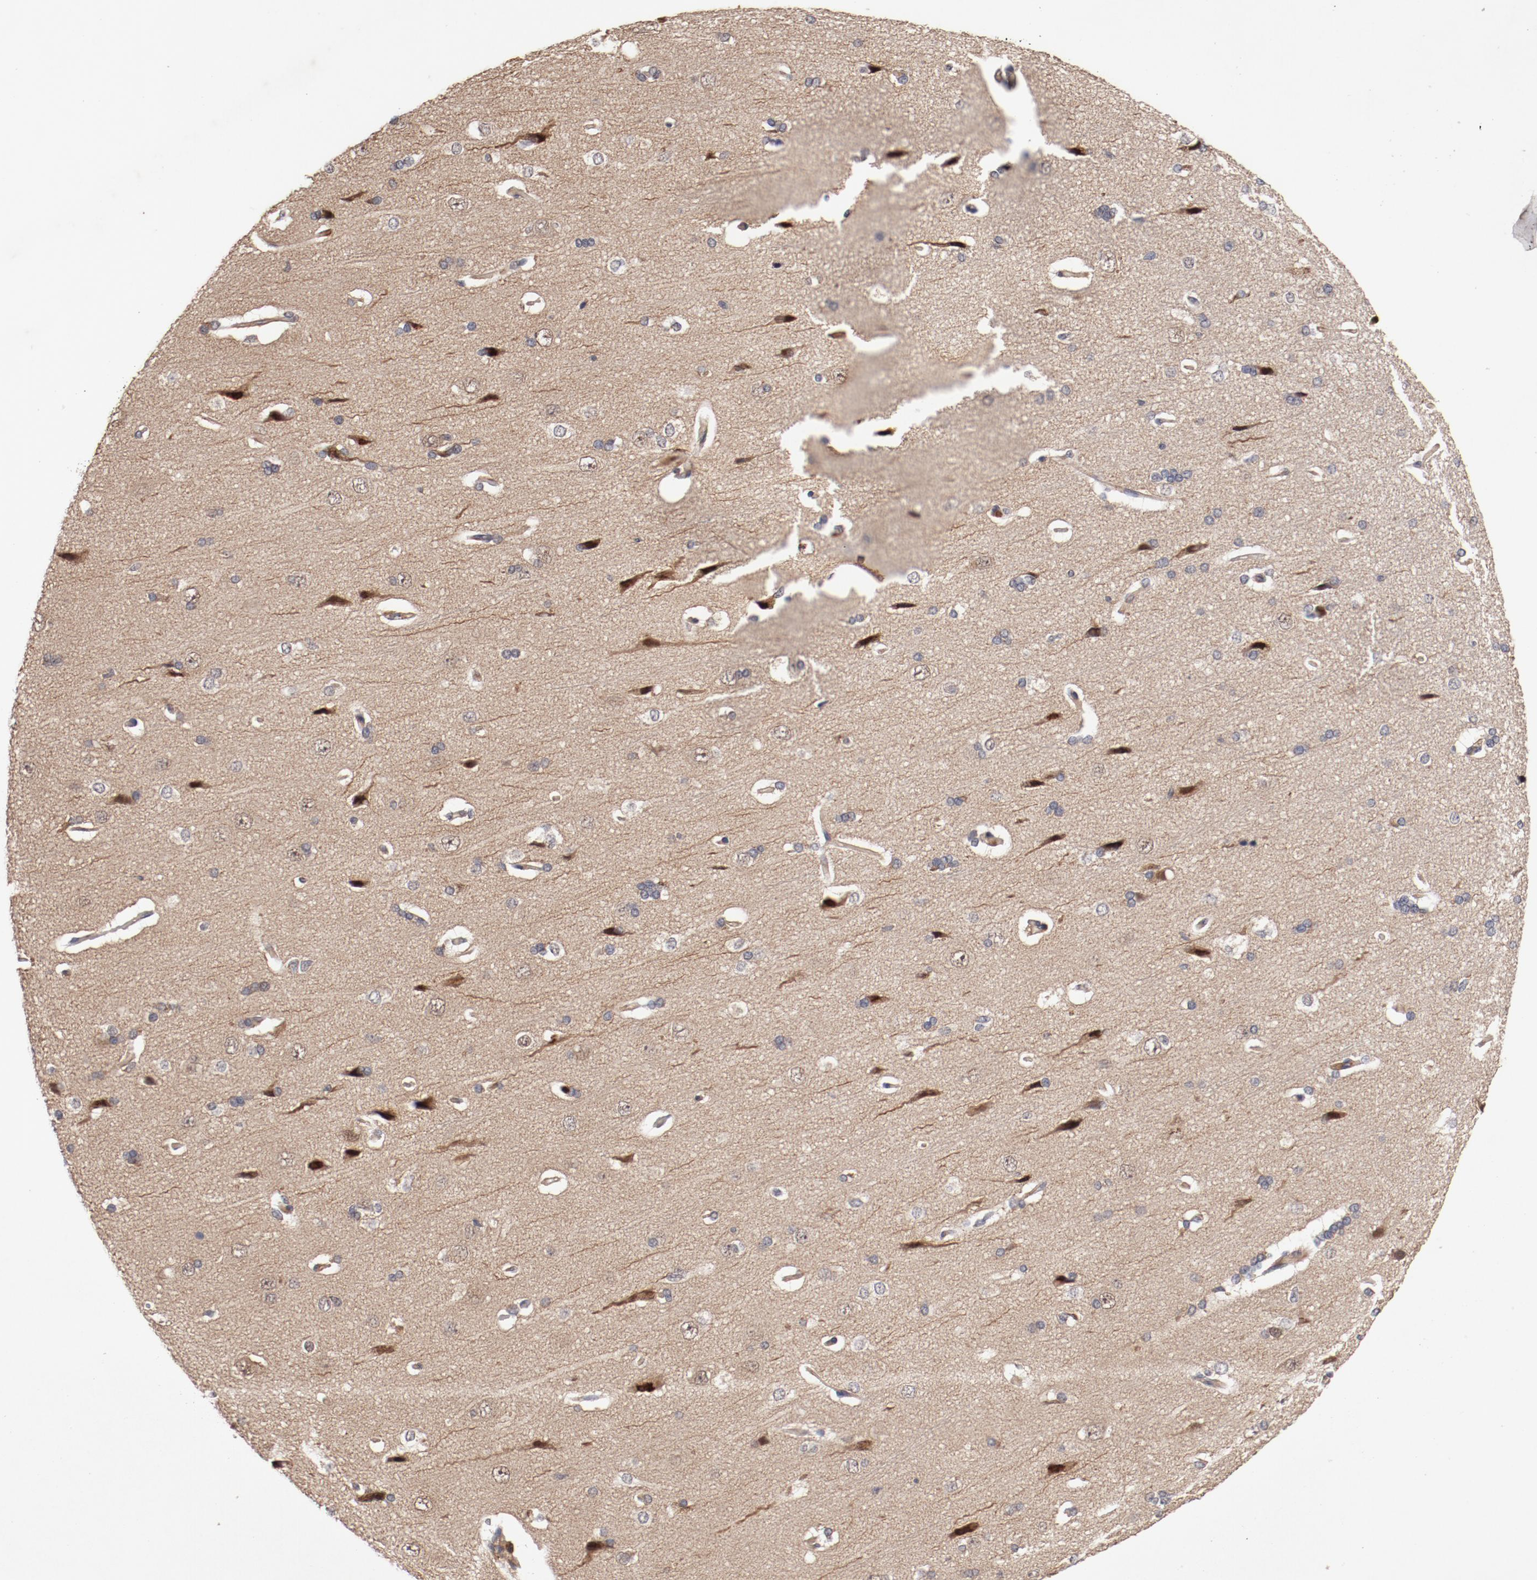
{"staining": {"intensity": "moderate", "quantity": "25%-75%", "location": "cytoplasmic/membranous"}, "tissue": "cerebral cortex", "cell_type": "Endothelial cells", "image_type": "normal", "snomed": [{"axis": "morphology", "description": "Normal tissue, NOS"}, {"axis": "topography", "description": "Cerebral cortex"}], "caption": "Cerebral cortex stained for a protein shows moderate cytoplasmic/membranous positivity in endothelial cells. (DAB (3,3'-diaminobenzidine) IHC with brightfield microscopy, high magnification).", "gene": "GUF1", "patient": {"sex": "male", "age": 62}}